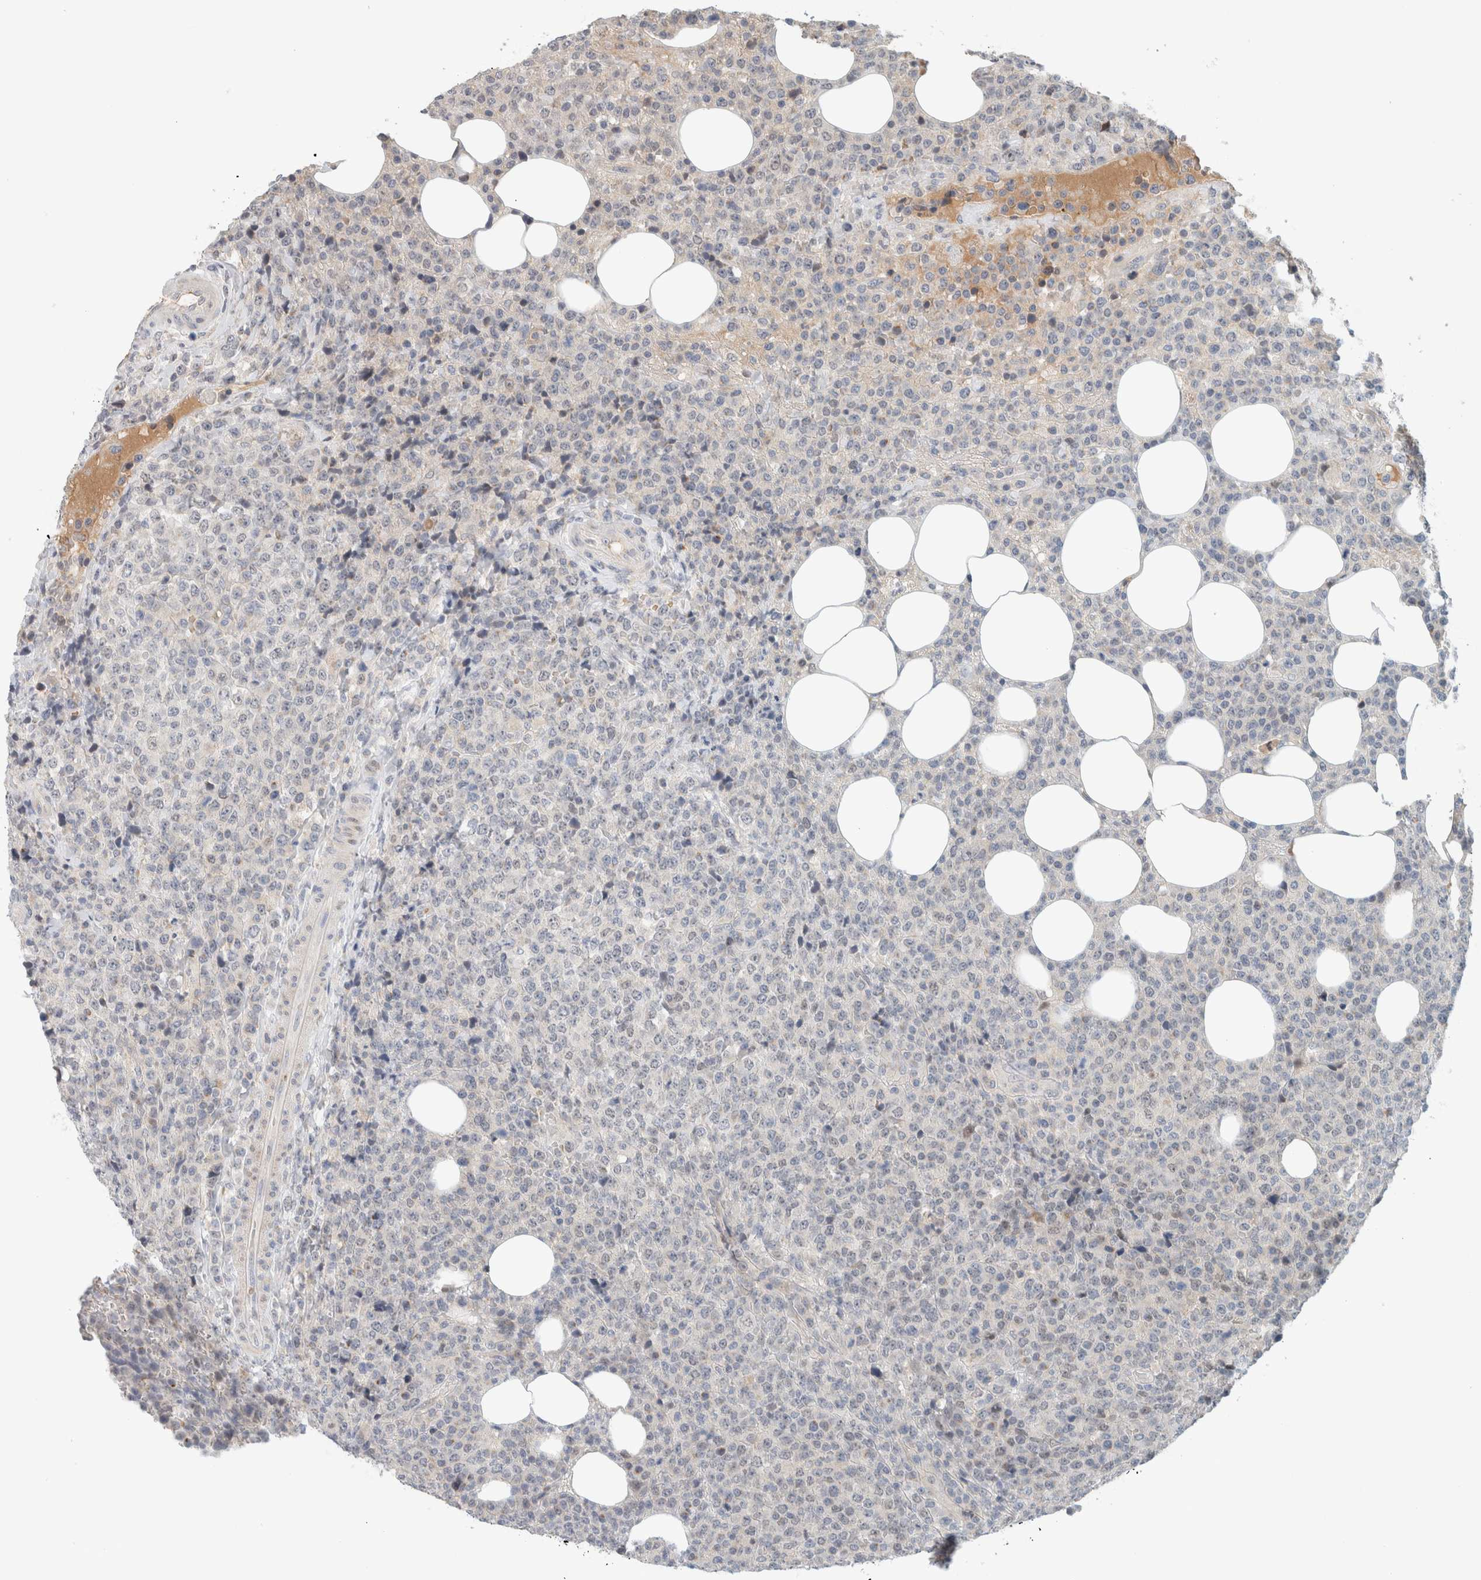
{"staining": {"intensity": "negative", "quantity": "none", "location": "none"}, "tissue": "lymphoma", "cell_type": "Tumor cells", "image_type": "cancer", "snomed": [{"axis": "morphology", "description": "Malignant lymphoma, non-Hodgkin's type, High grade"}, {"axis": "topography", "description": "Lymph node"}], "caption": "High magnification brightfield microscopy of high-grade malignant lymphoma, non-Hodgkin's type stained with DAB (brown) and counterstained with hematoxylin (blue): tumor cells show no significant expression.", "gene": "CRAT", "patient": {"sex": "male", "age": 13}}